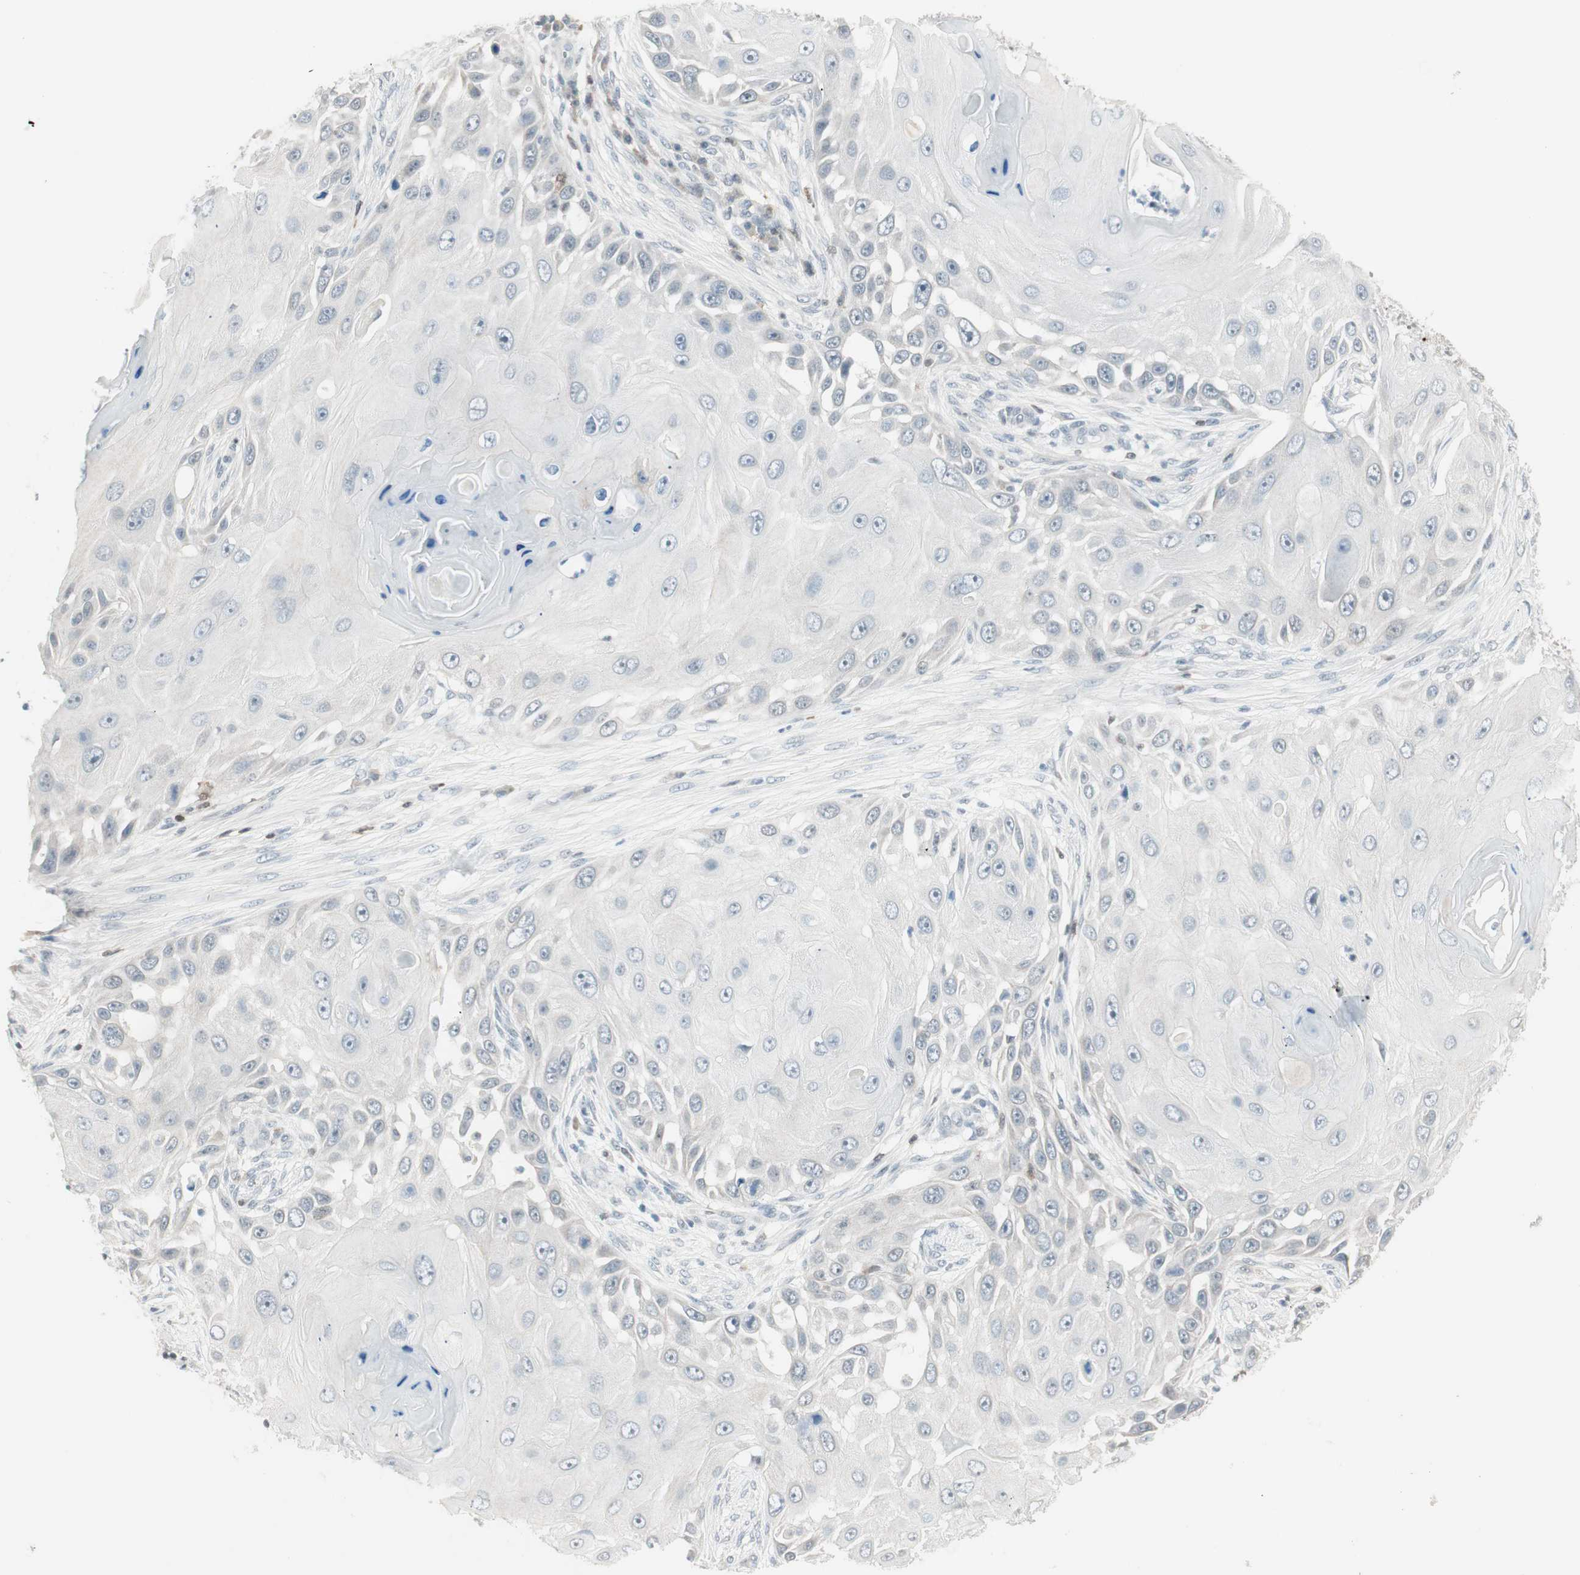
{"staining": {"intensity": "negative", "quantity": "none", "location": "none"}, "tissue": "skin cancer", "cell_type": "Tumor cells", "image_type": "cancer", "snomed": [{"axis": "morphology", "description": "Squamous cell carcinoma, NOS"}, {"axis": "topography", "description": "Skin"}], "caption": "The histopathology image displays no significant positivity in tumor cells of skin cancer (squamous cell carcinoma).", "gene": "MAP4K1", "patient": {"sex": "female", "age": 44}}